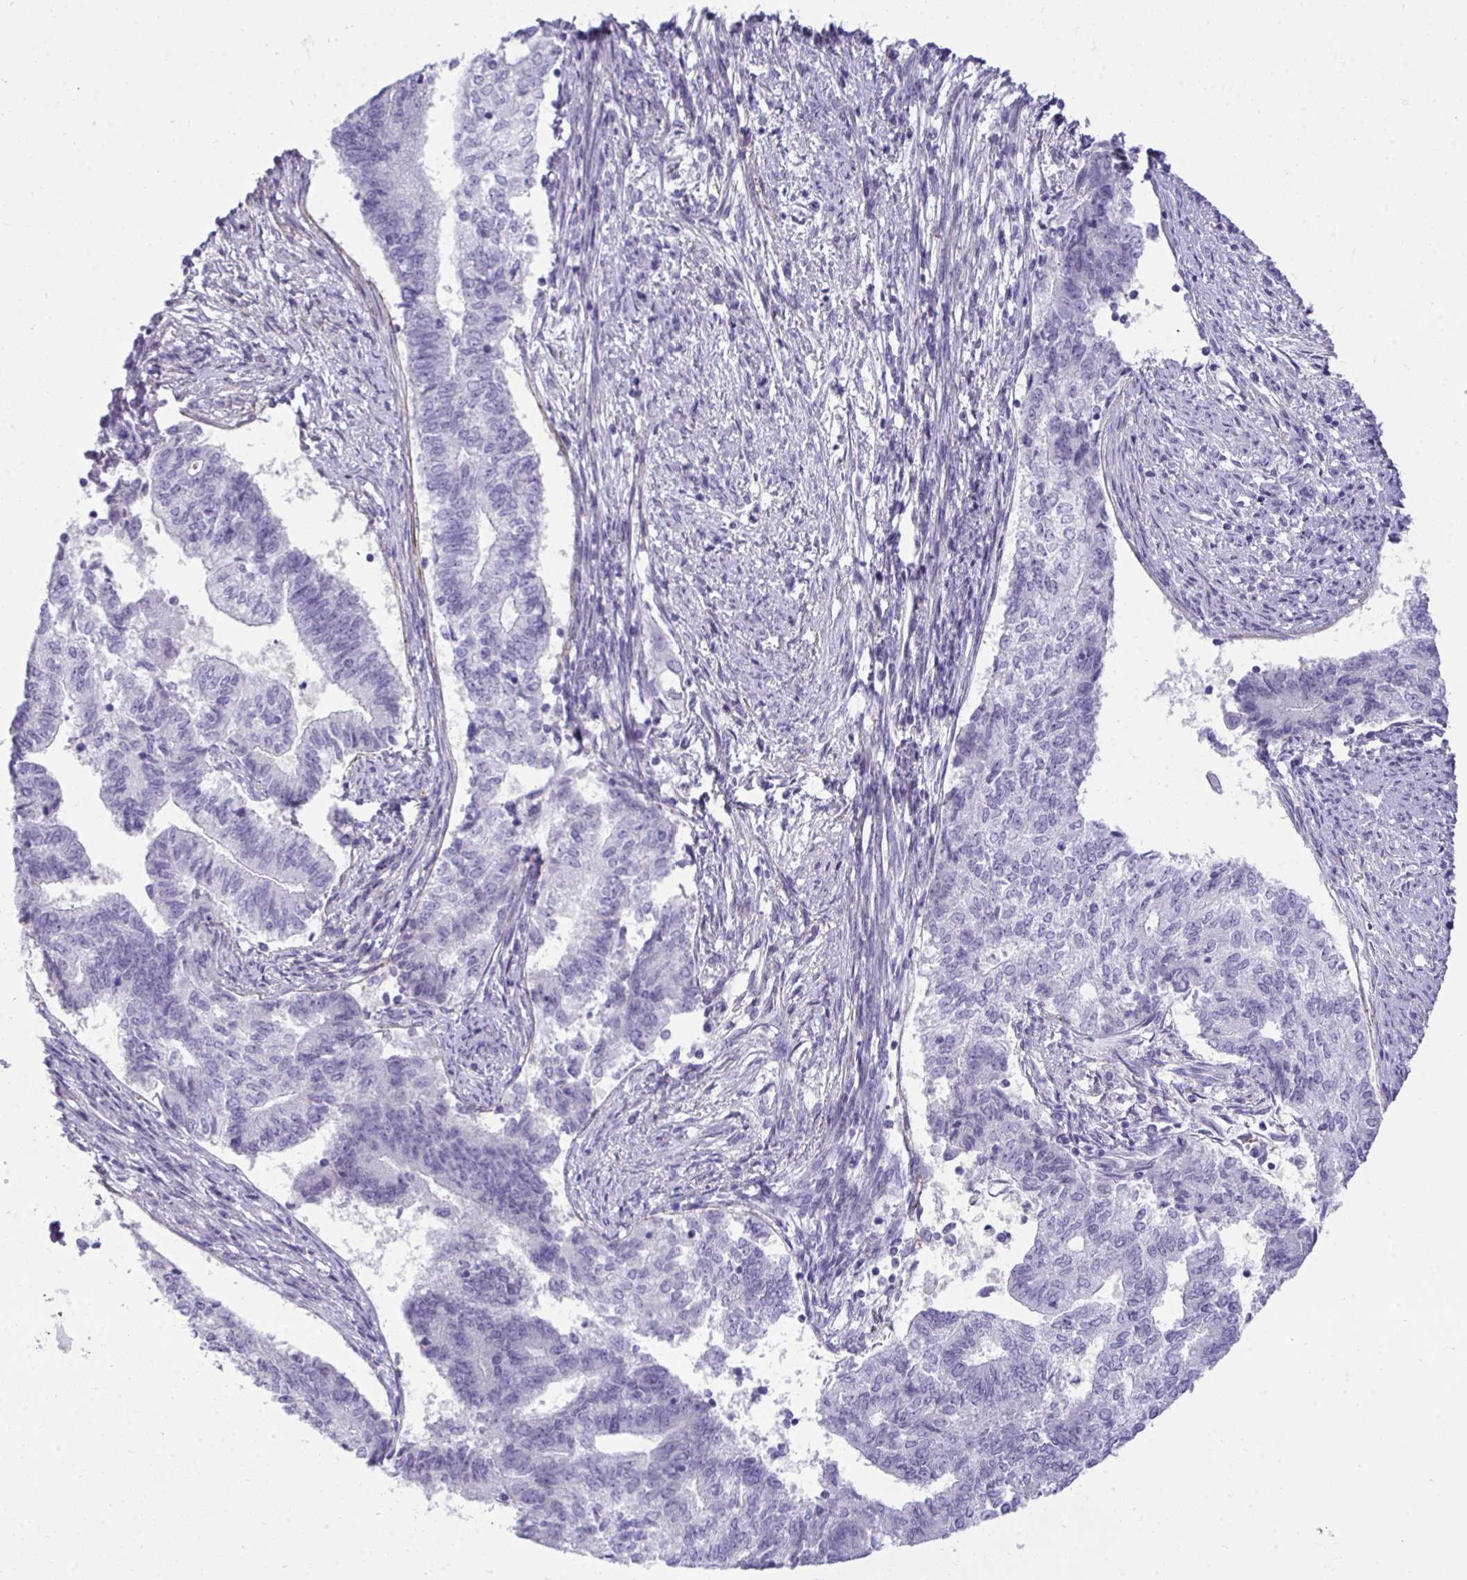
{"staining": {"intensity": "negative", "quantity": "none", "location": "none"}, "tissue": "endometrial cancer", "cell_type": "Tumor cells", "image_type": "cancer", "snomed": [{"axis": "morphology", "description": "Adenocarcinoma, NOS"}, {"axis": "topography", "description": "Endometrium"}], "caption": "Immunohistochemical staining of human endometrial adenocarcinoma shows no significant staining in tumor cells.", "gene": "PIGZ", "patient": {"sex": "female", "age": 65}}